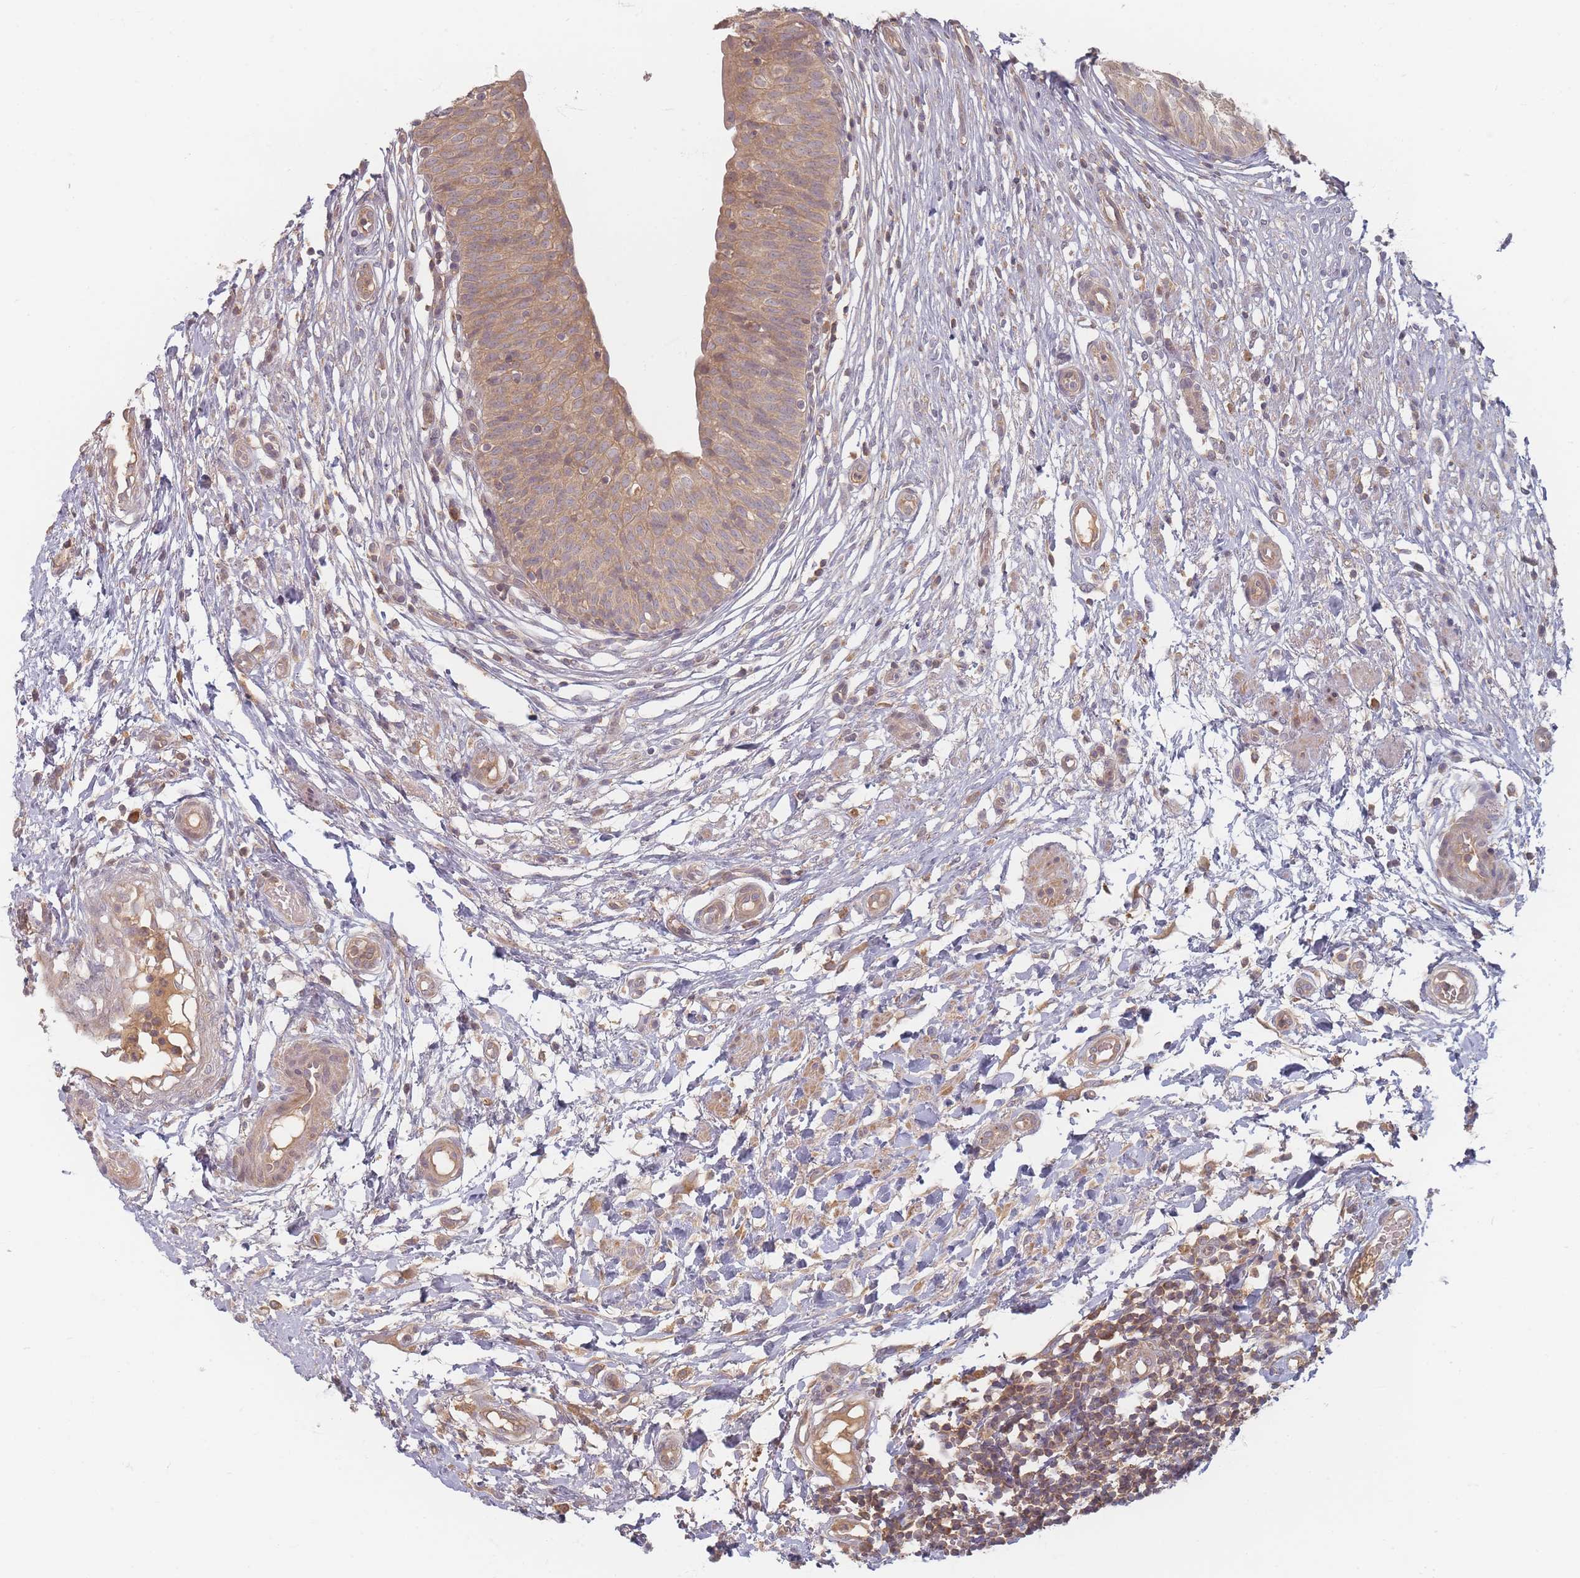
{"staining": {"intensity": "moderate", "quantity": ">75%", "location": "cytoplasmic/membranous"}, "tissue": "urinary bladder", "cell_type": "Urothelial cells", "image_type": "normal", "snomed": [{"axis": "morphology", "description": "Normal tissue, NOS"}, {"axis": "topography", "description": "Urinary bladder"}], "caption": "Moderate cytoplasmic/membranous positivity is seen in about >75% of urothelial cells in benign urinary bladder.", "gene": "SLC35F3", "patient": {"sex": "male", "age": 55}}